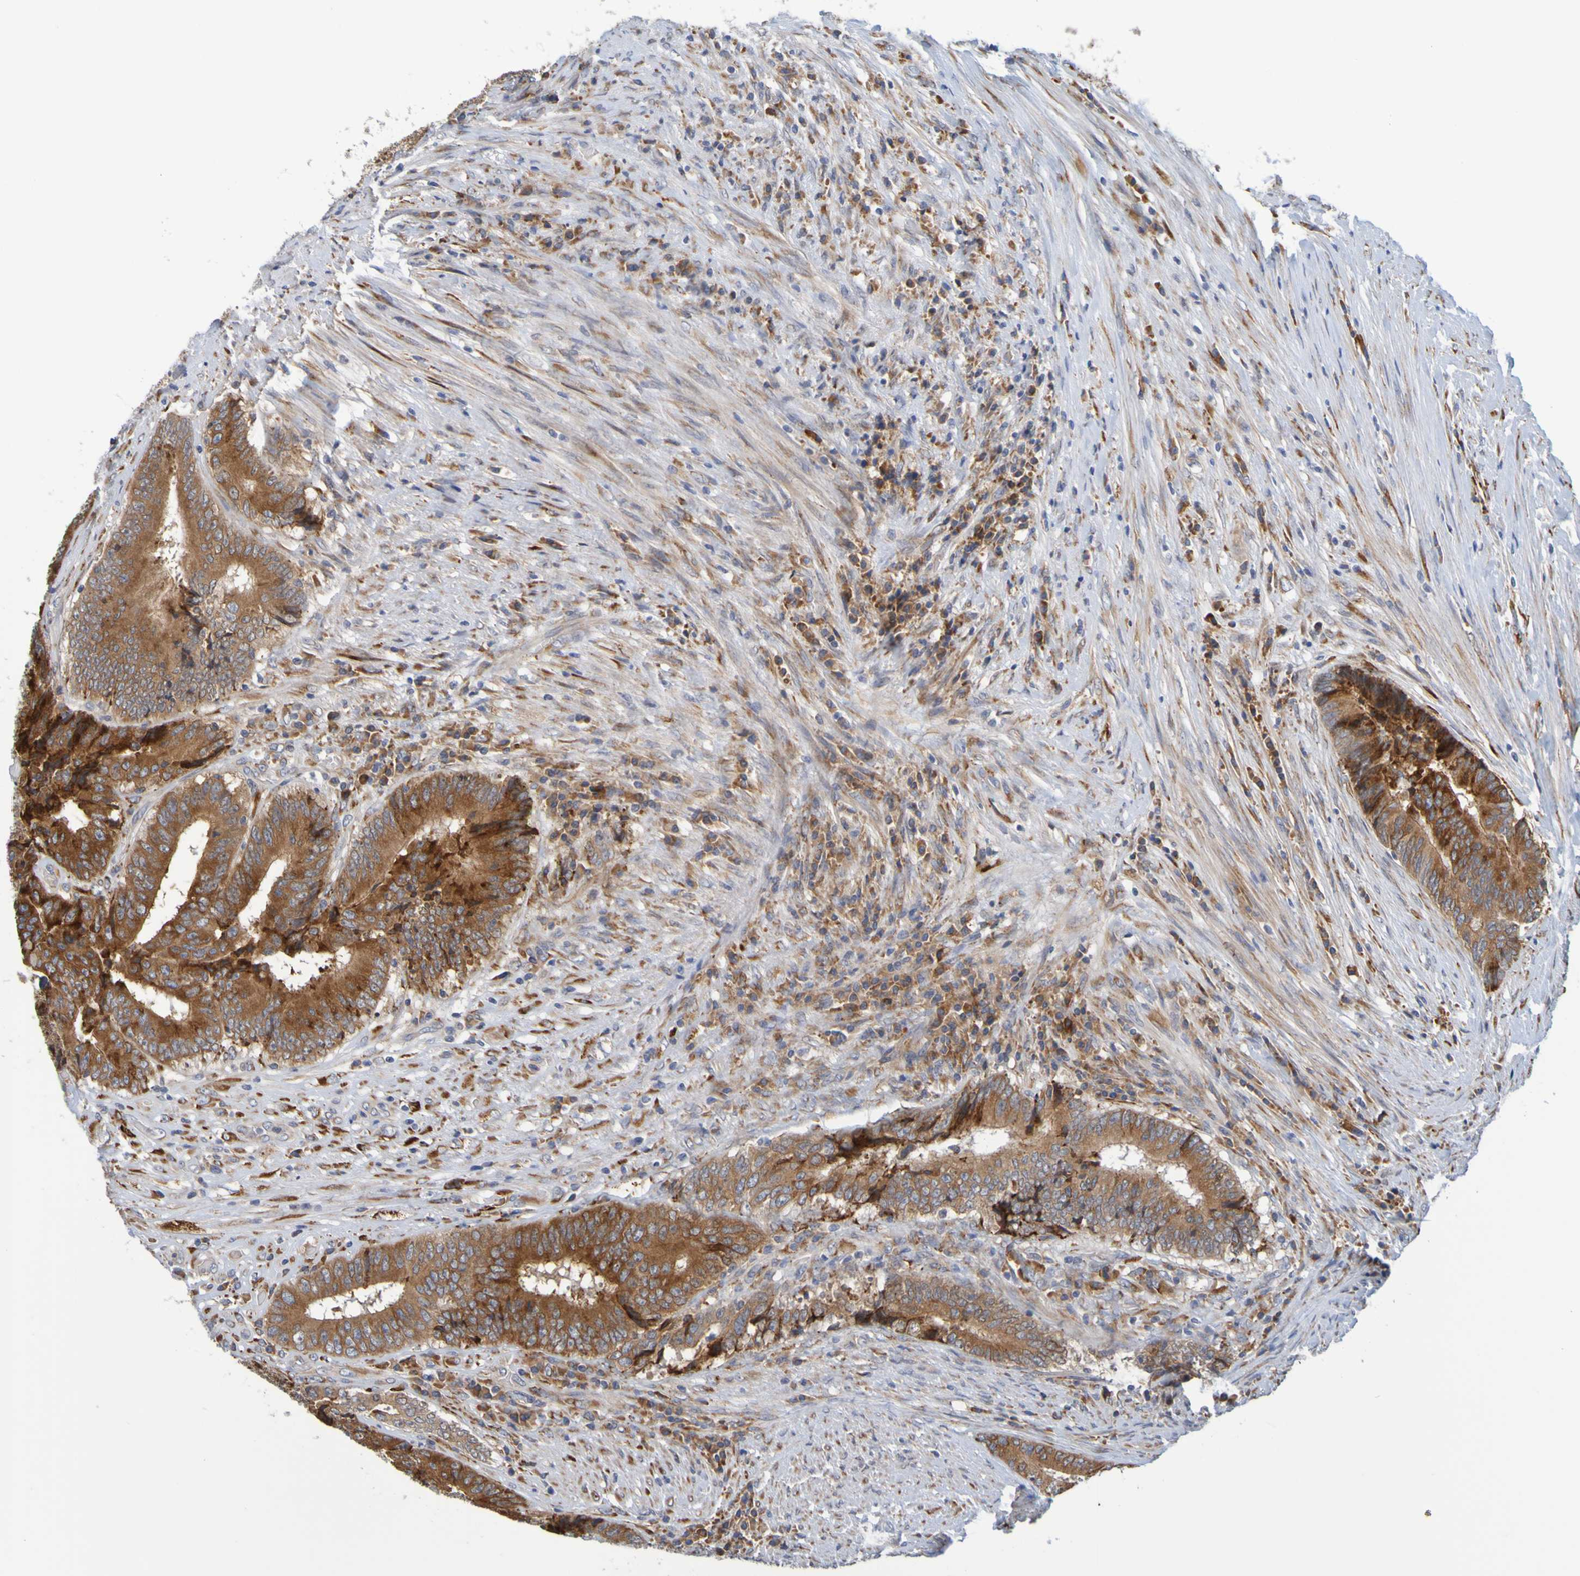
{"staining": {"intensity": "strong", "quantity": ">75%", "location": "cytoplasmic/membranous"}, "tissue": "colorectal cancer", "cell_type": "Tumor cells", "image_type": "cancer", "snomed": [{"axis": "morphology", "description": "Adenocarcinoma, NOS"}, {"axis": "topography", "description": "Rectum"}], "caption": "Colorectal cancer tissue reveals strong cytoplasmic/membranous staining in about >75% of tumor cells", "gene": "SIL1", "patient": {"sex": "male", "age": 72}}